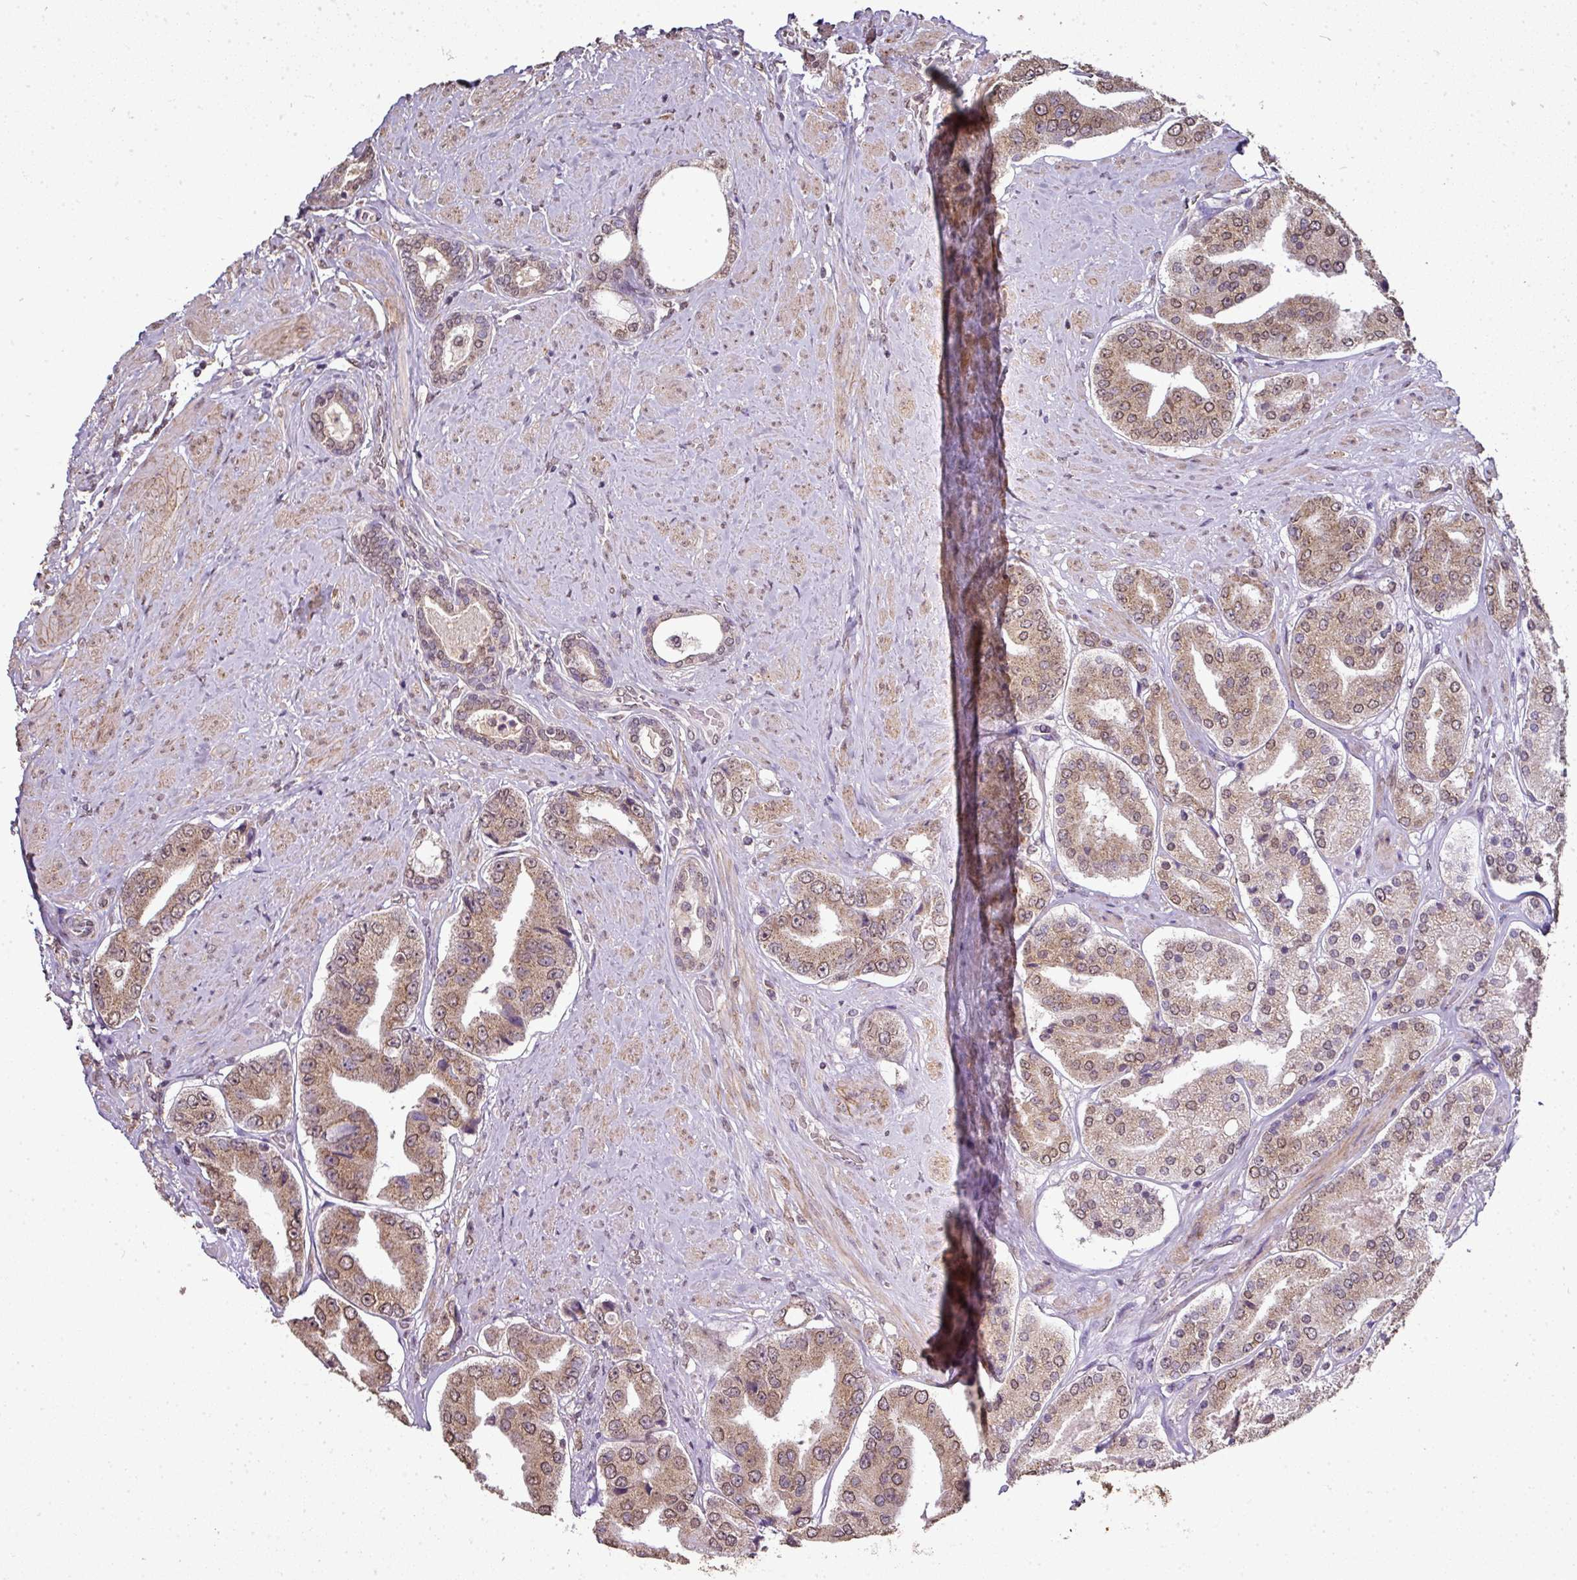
{"staining": {"intensity": "moderate", "quantity": ">75%", "location": "cytoplasmic/membranous,nuclear"}, "tissue": "prostate cancer", "cell_type": "Tumor cells", "image_type": "cancer", "snomed": [{"axis": "morphology", "description": "Adenocarcinoma, High grade"}, {"axis": "topography", "description": "Prostate"}], "caption": "Prostate cancer stained for a protein (brown) demonstrates moderate cytoplasmic/membranous and nuclear positive staining in about >75% of tumor cells.", "gene": "JPH2", "patient": {"sex": "male", "age": 63}}